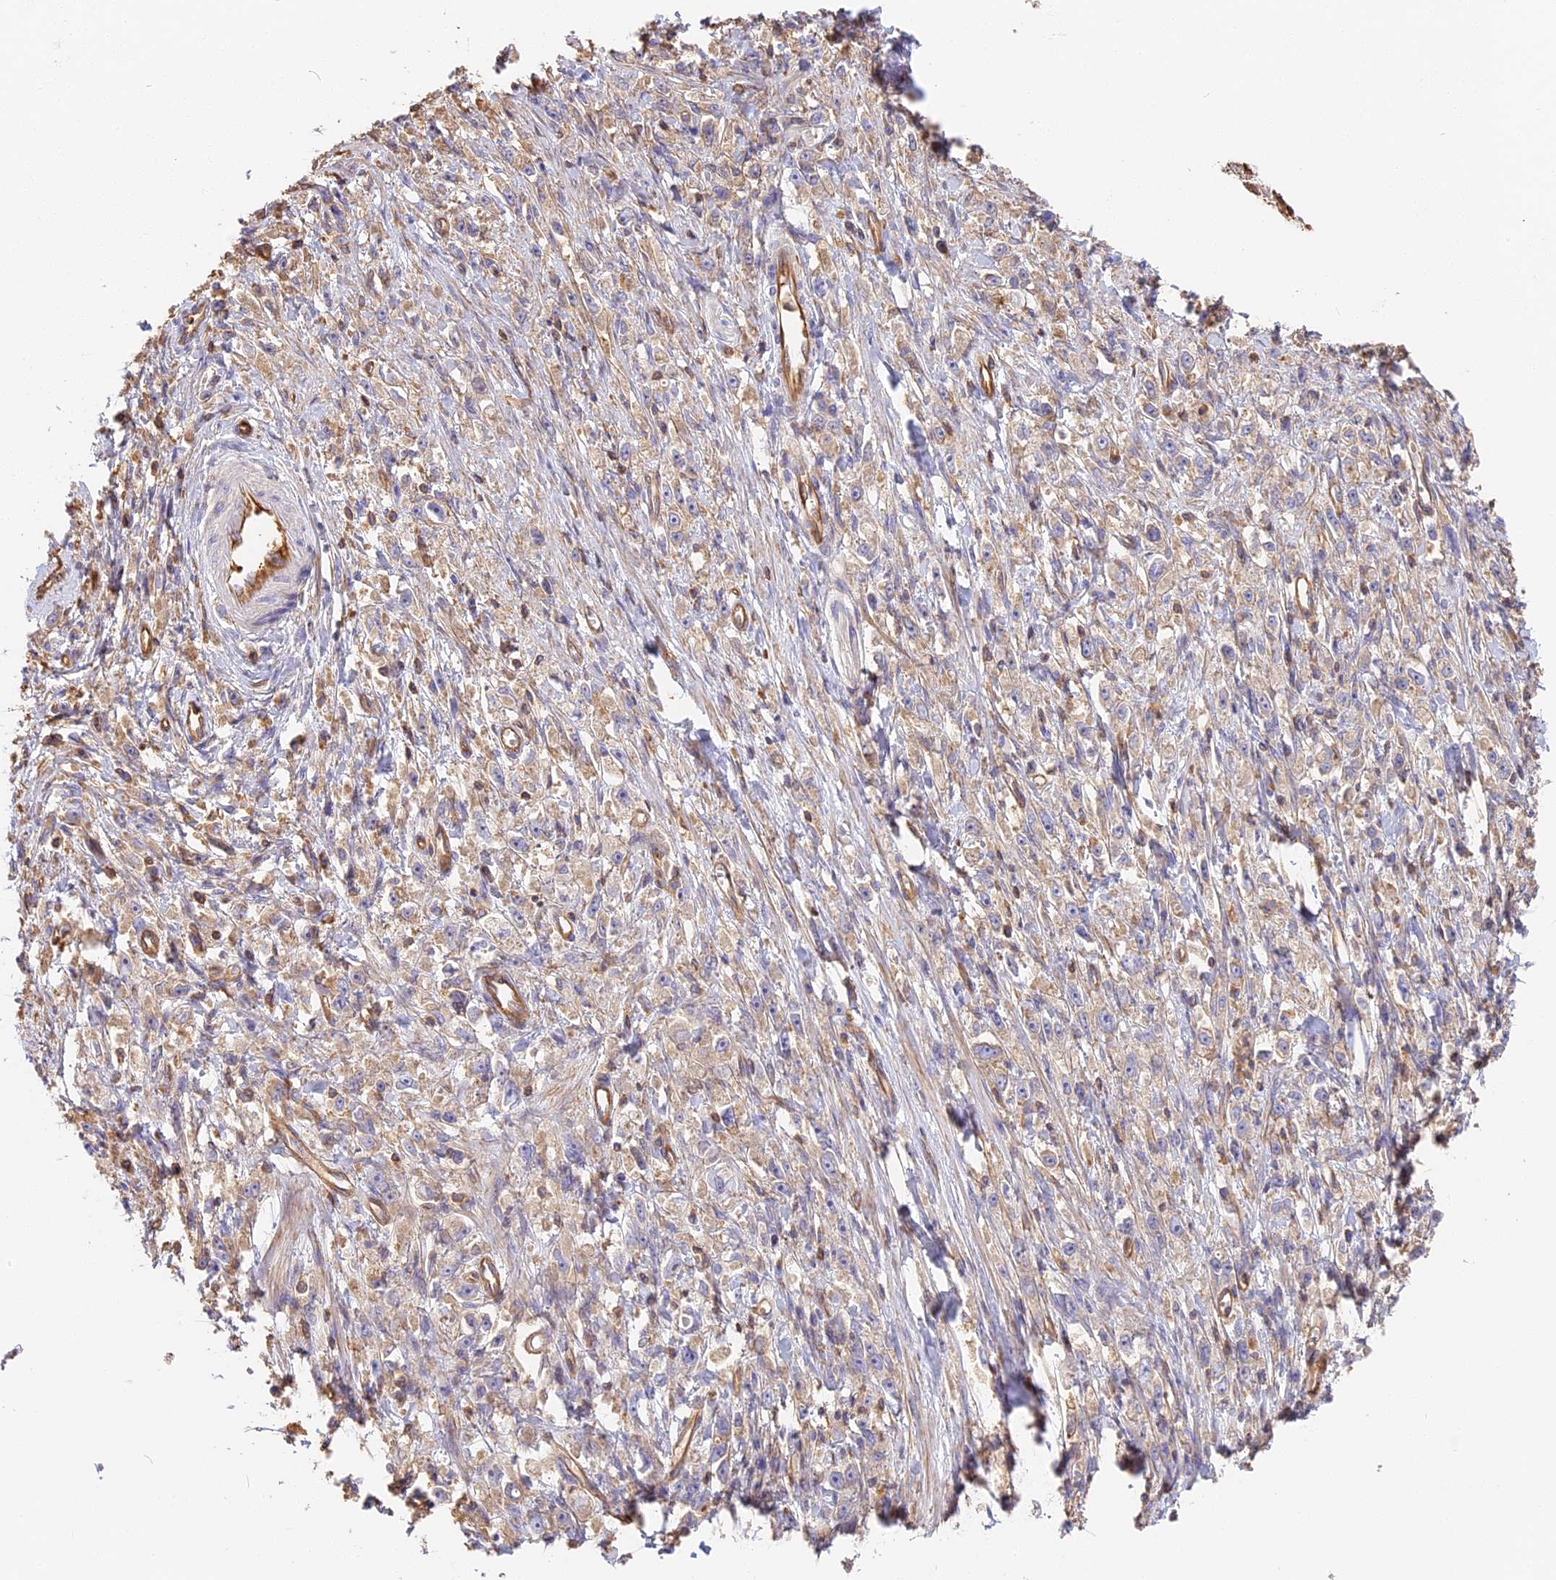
{"staining": {"intensity": "weak", "quantity": "<25%", "location": "cytoplasmic/membranous"}, "tissue": "stomach cancer", "cell_type": "Tumor cells", "image_type": "cancer", "snomed": [{"axis": "morphology", "description": "Adenocarcinoma, NOS"}, {"axis": "topography", "description": "Stomach"}], "caption": "Stomach adenocarcinoma was stained to show a protein in brown. There is no significant positivity in tumor cells. (DAB immunohistochemistry (IHC) with hematoxylin counter stain).", "gene": "VPS18", "patient": {"sex": "female", "age": 59}}